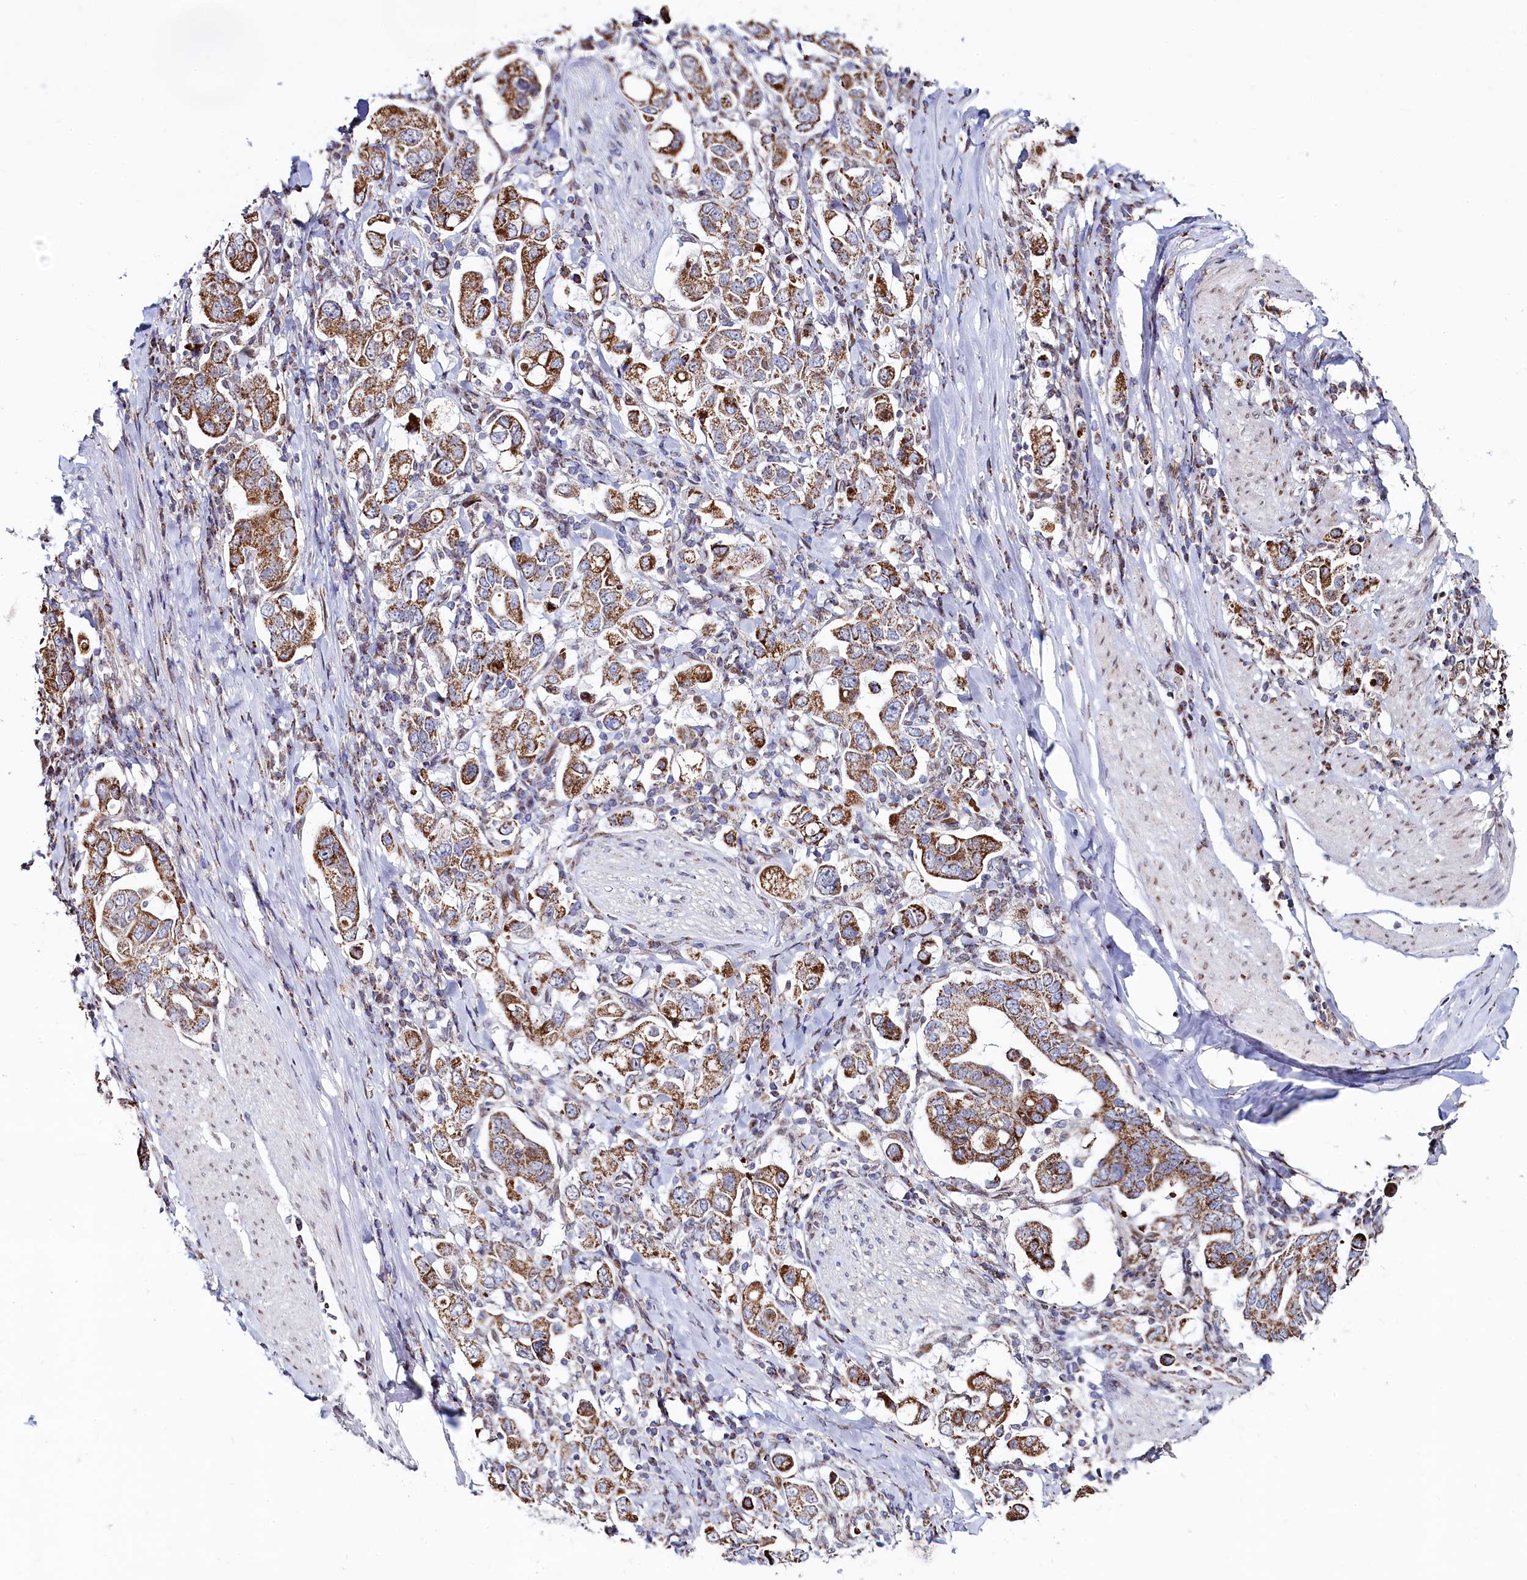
{"staining": {"intensity": "strong", "quantity": ">75%", "location": "cytoplasmic/membranous"}, "tissue": "stomach cancer", "cell_type": "Tumor cells", "image_type": "cancer", "snomed": [{"axis": "morphology", "description": "Adenocarcinoma, NOS"}, {"axis": "topography", "description": "Stomach, upper"}], "caption": "A high-resolution photomicrograph shows IHC staining of stomach adenocarcinoma, which reveals strong cytoplasmic/membranous positivity in about >75% of tumor cells.", "gene": "HDGFL3", "patient": {"sex": "male", "age": 62}}